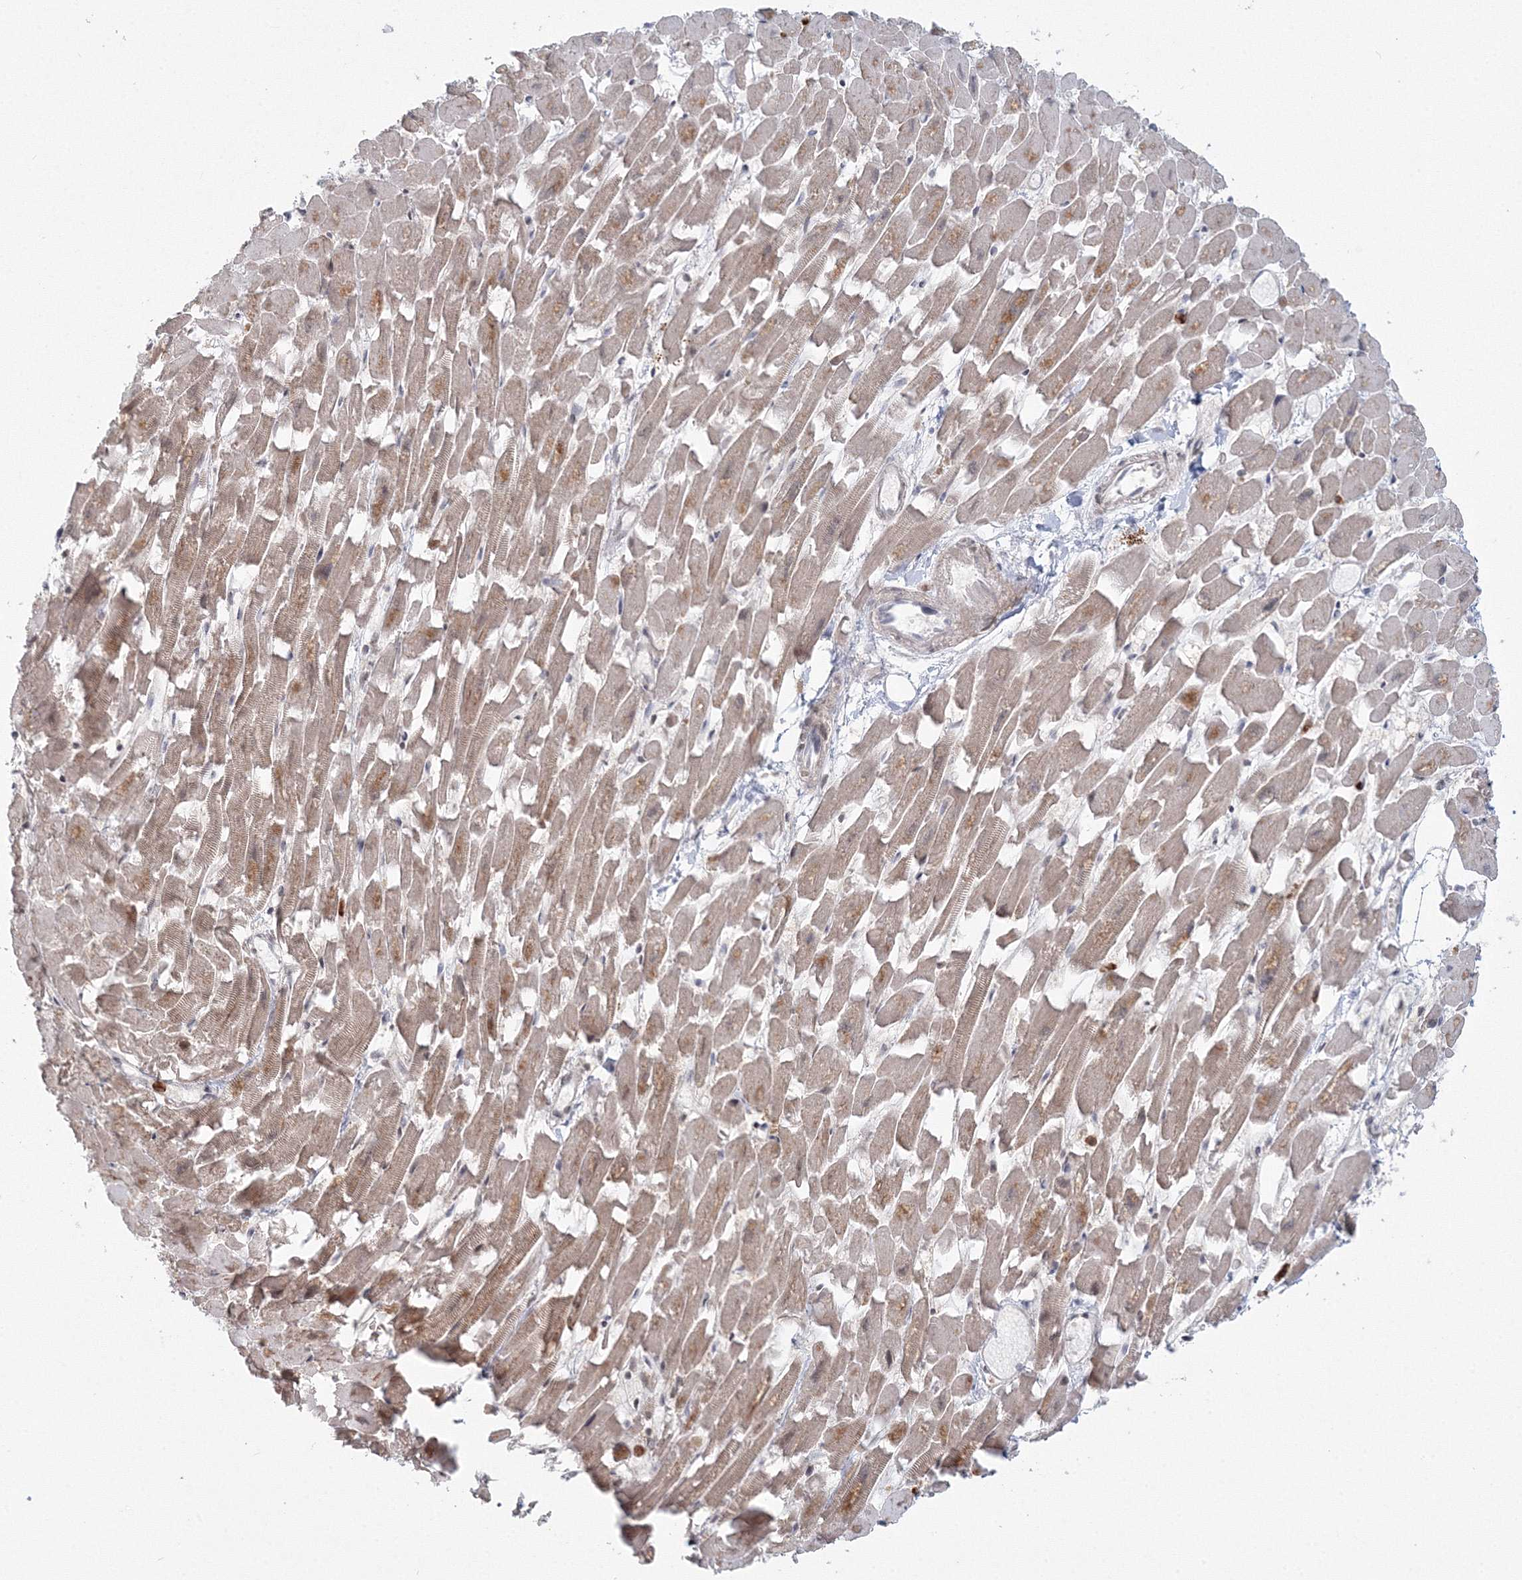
{"staining": {"intensity": "weak", "quantity": "<25%", "location": "cytoplasmic/membranous,nuclear"}, "tissue": "heart muscle", "cell_type": "Cardiomyocytes", "image_type": "normal", "snomed": [{"axis": "morphology", "description": "Normal tissue, NOS"}, {"axis": "topography", "description": "Heart"}], "caption": "This is an IHC histopathology image of unremarkable human heart muscle. There is no expression in cardiomyocytes.", "gene": "C3orf33", "patient": {"sex": "female", "age": 64}}